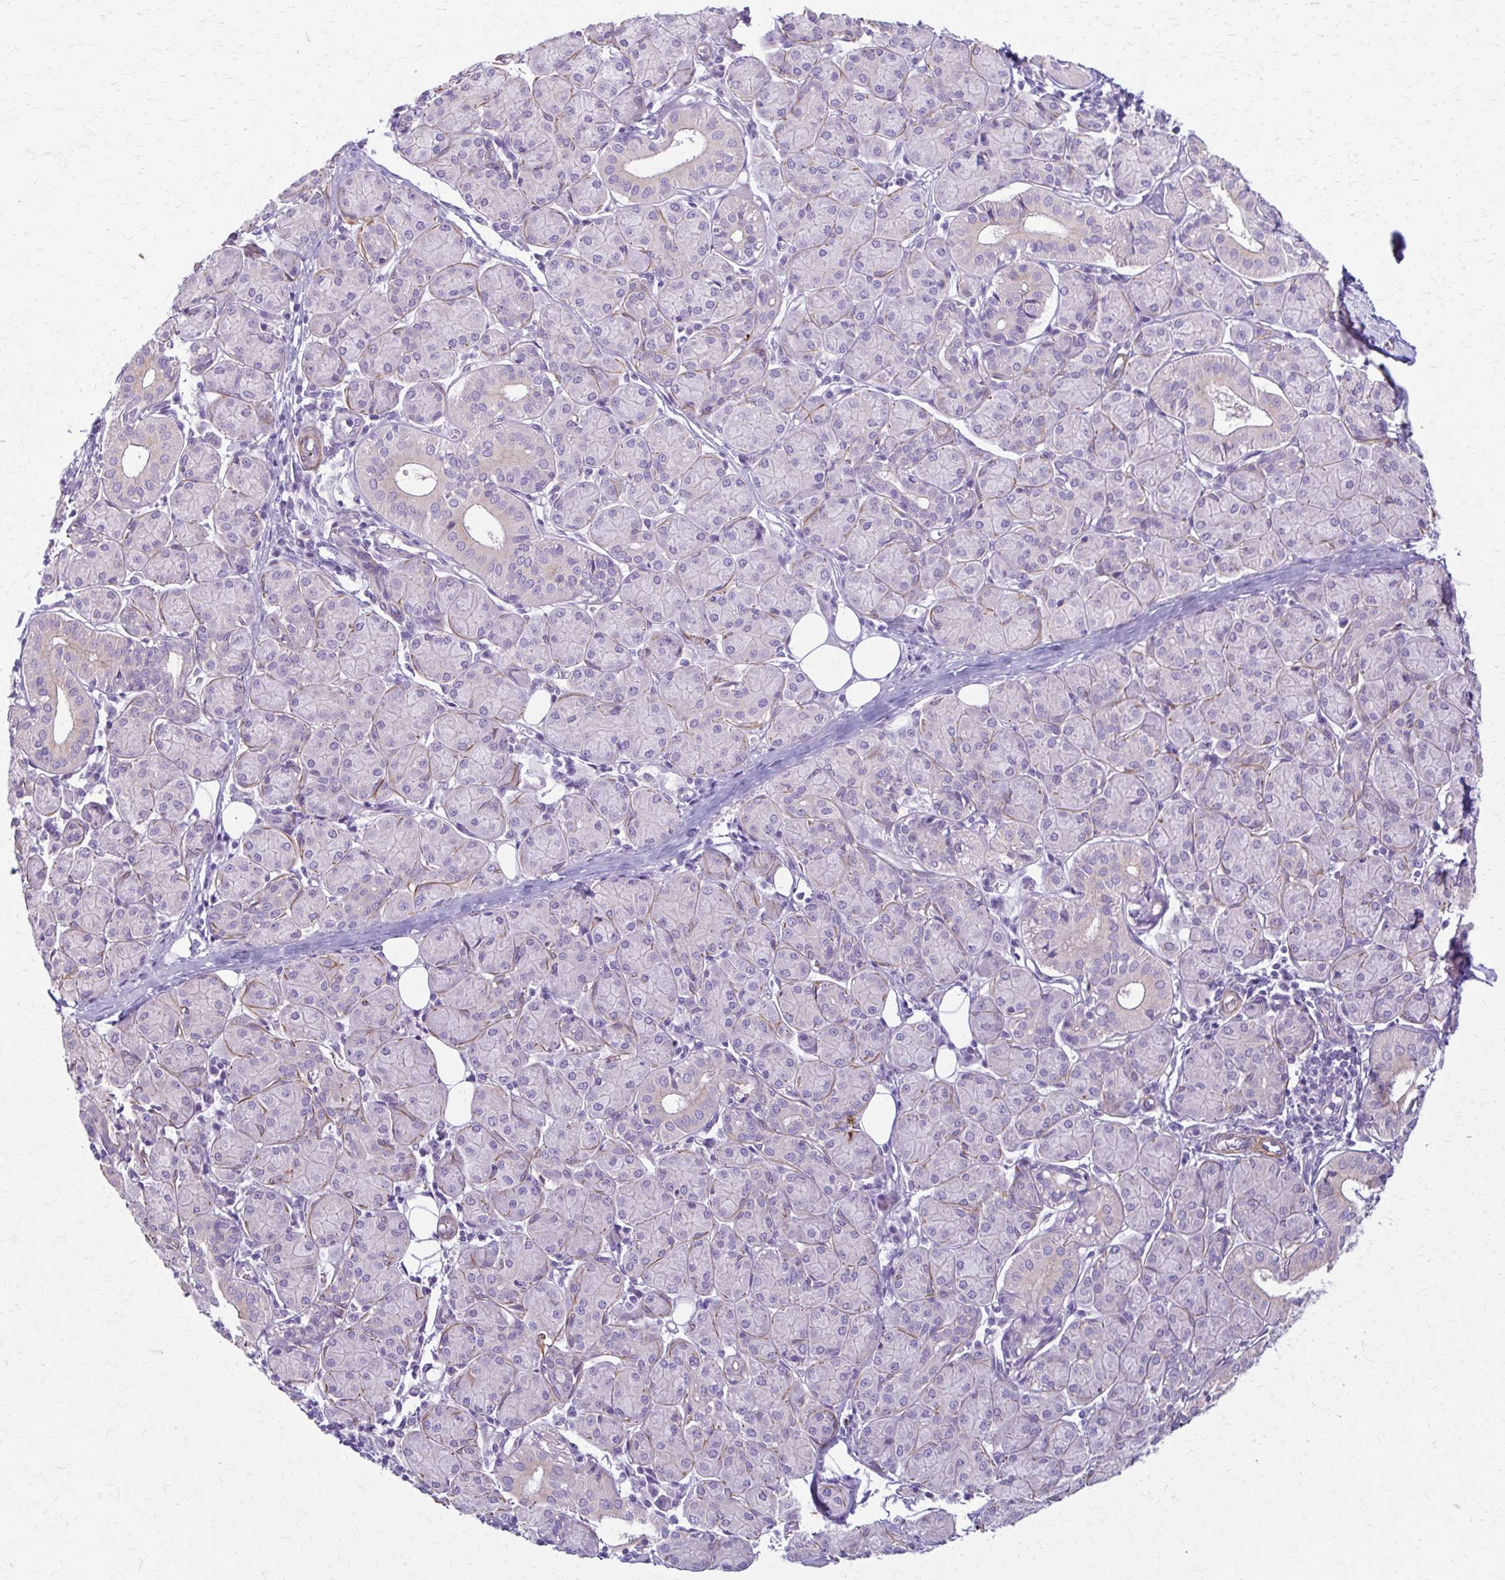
{"staining": {"intensity": "weak", "quantity": "<25%", "location": "cytoplasmic/membranous"}, "tissue": "salivary gland", "cell_type": "Glandular cells", "image_type": "normal", "snomed": [{"axis": "morphology", "description": "Normal tissue, NOS"}, {"axis": "morphology", "description": "Inflammation, NOS"}, {"axis": "topography", "description": "Lymph node"}, {"axis": "topography", "description": "Salivary gland"}], "caption": "This is a photomicrograph of immunohistochemistry staining of unremarkable salivary gland, which shows no expression in glandular cells.", "gene": "DSP", "patient": {"sex": "male", "age": 3}}